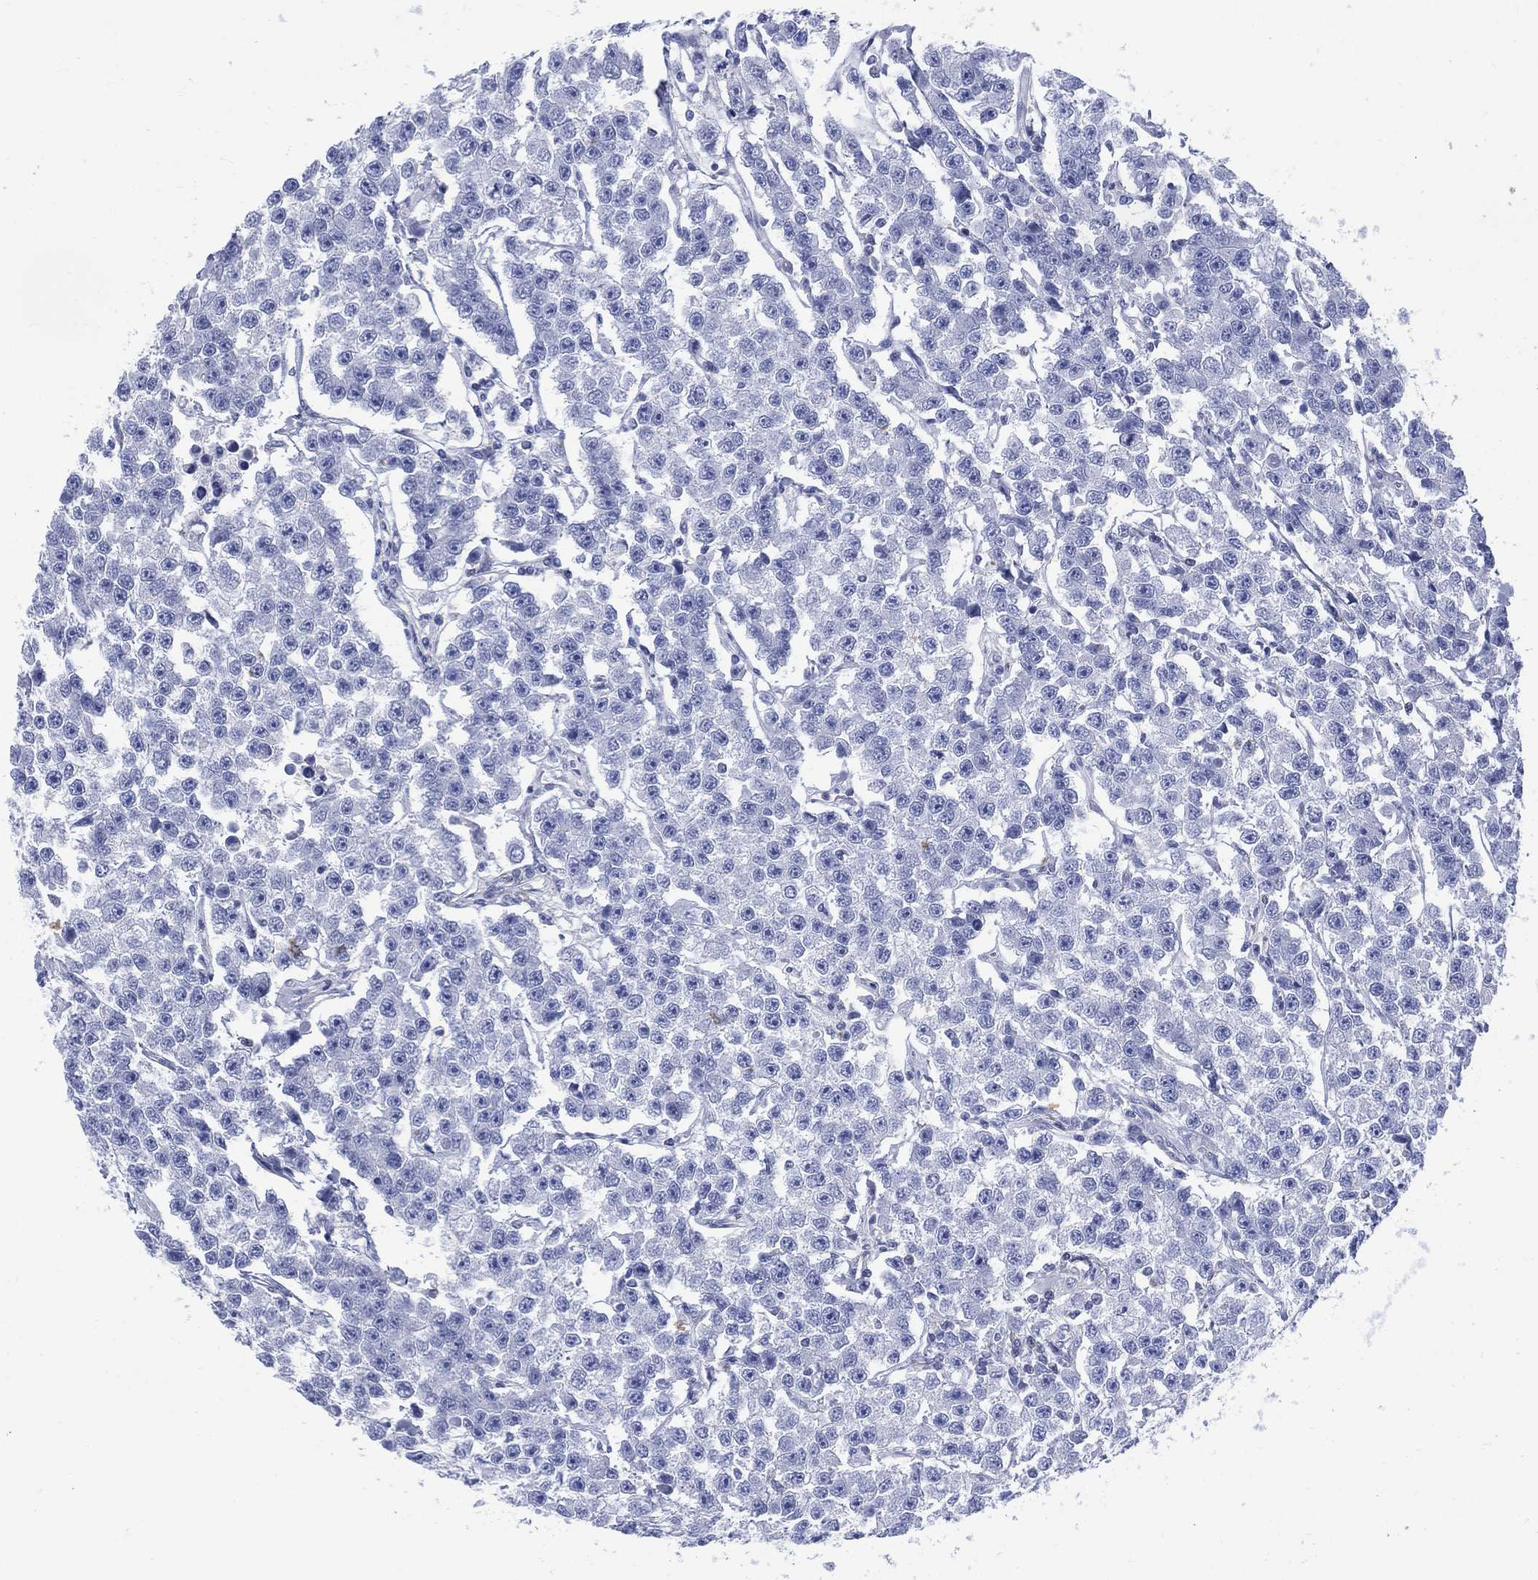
{"staining": {"intensity": "negative", "quantity": "none", "location": "none"}, "tissue": "testis cancer", "cell_type": "Tumor cells", "image_type": "cancer", "snomed": [{"axis": "morphology", "description": "Seminoma, NOS"}, {"axis": "topography", "description": "Testis"}], "caption": "Tumor cells show no significant staining in testis seminoma.", "gene": "DDI1", "patient": {"sex": "male", "age": 59}}